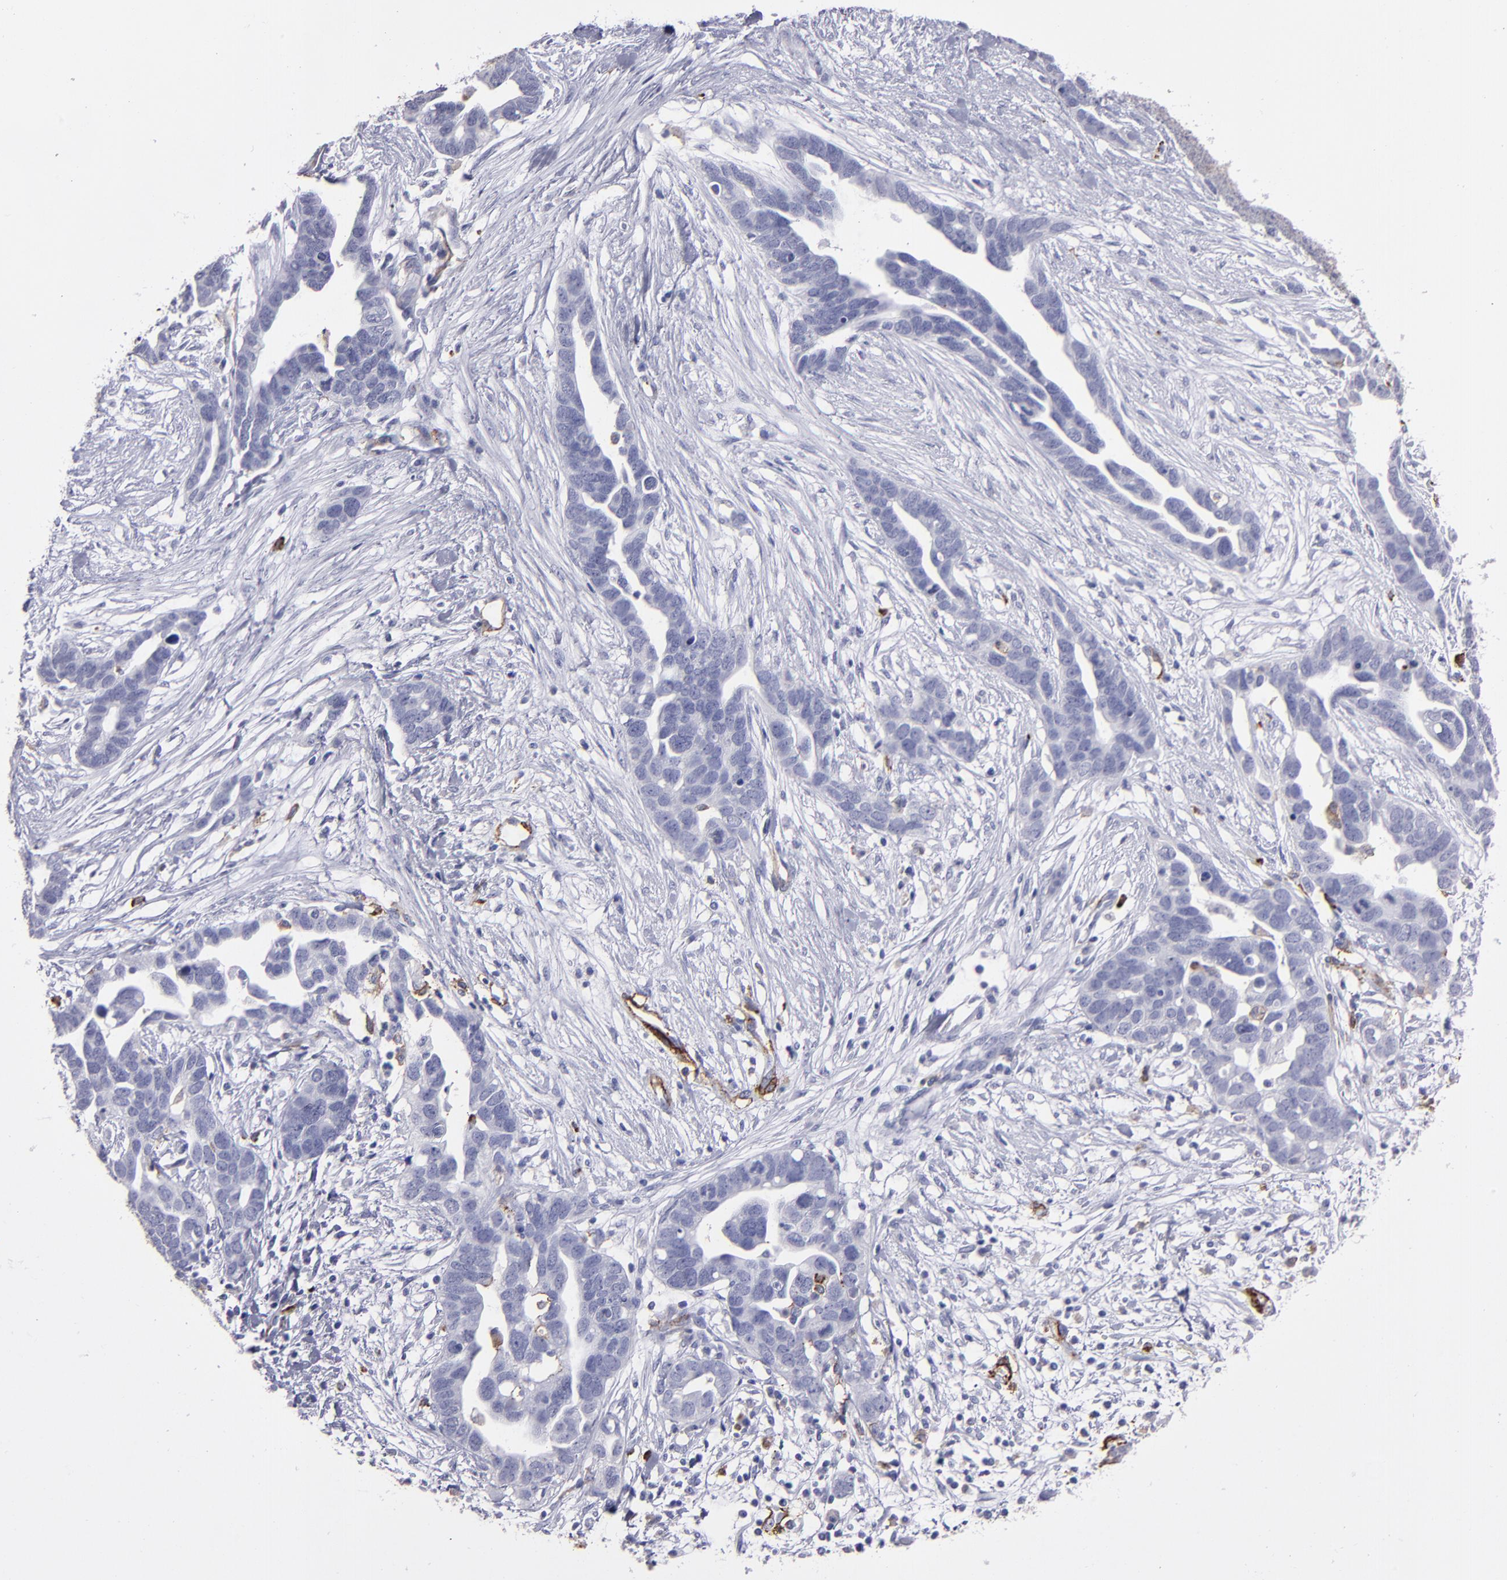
{"staining": {"intensity": "negative", "quantity": "none", "location": "none"}, "tissue": "ovarian cancer", "cell_type": "Tumor cells", "image_type": "cancer", "snomed": [{"axis": "morphology", "description": "Cystadenocarcinoma, serous, NOS"}, {"axis": "topography", "description": "Ovary"}], "caption": "The histopathology image shows no staining of tumor cells in ovarian cancer (serous cystadenocarcinoma). Brightfield microscopy of immunohistochemistry stained with DAB (3,3'-diaminobenzidine) (brown) and hematoxylin (blue), captured at high magnification.", "gene": "CD36", "patient": {"sex": "female", "age": 54}}